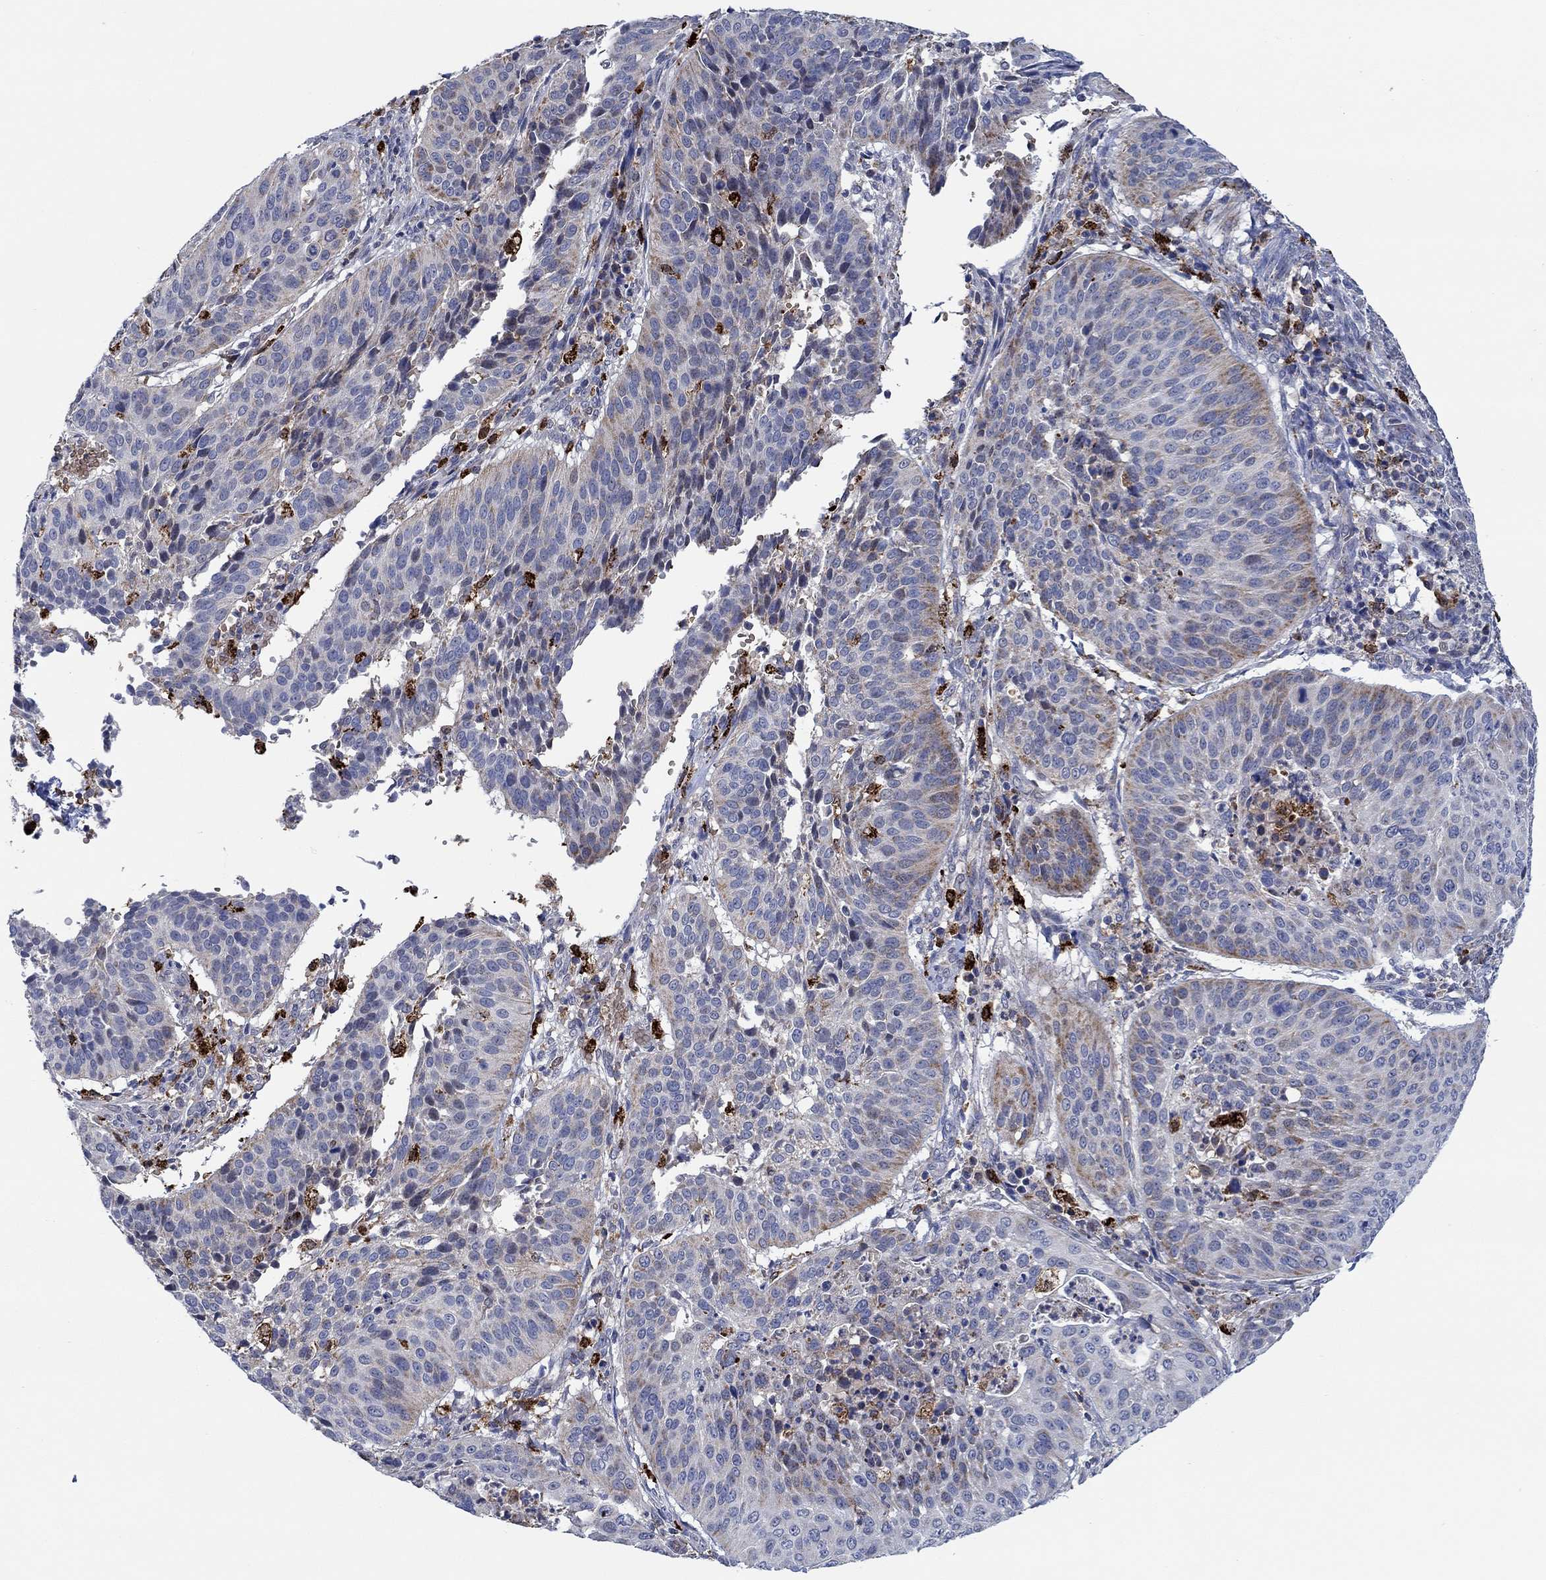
{"staining": {"intensity": "negative", "quantity": "none", "location": "none"}, "tissue": "cervical cancer", "cell_type": "Tumor cells", "image_type": "cancer", "snomed": [{"axis": "morphology", "description": "Normal tissue, NOS"}, {"axis": "morphology", "description": "Squamous cell carcinoma, NOS"}, {"axis": "topography", "description": "Cervix"}], "caption": "Immunohistochemistry of human cervical squamous cell carcinoma displays no positivity in tumor cells. (DAB (3,3'-diaminobenzidine) IHC with hematoxylin counter stain).", "gene": "MPP1", "patient": {"sex": "female", "age": 39}}